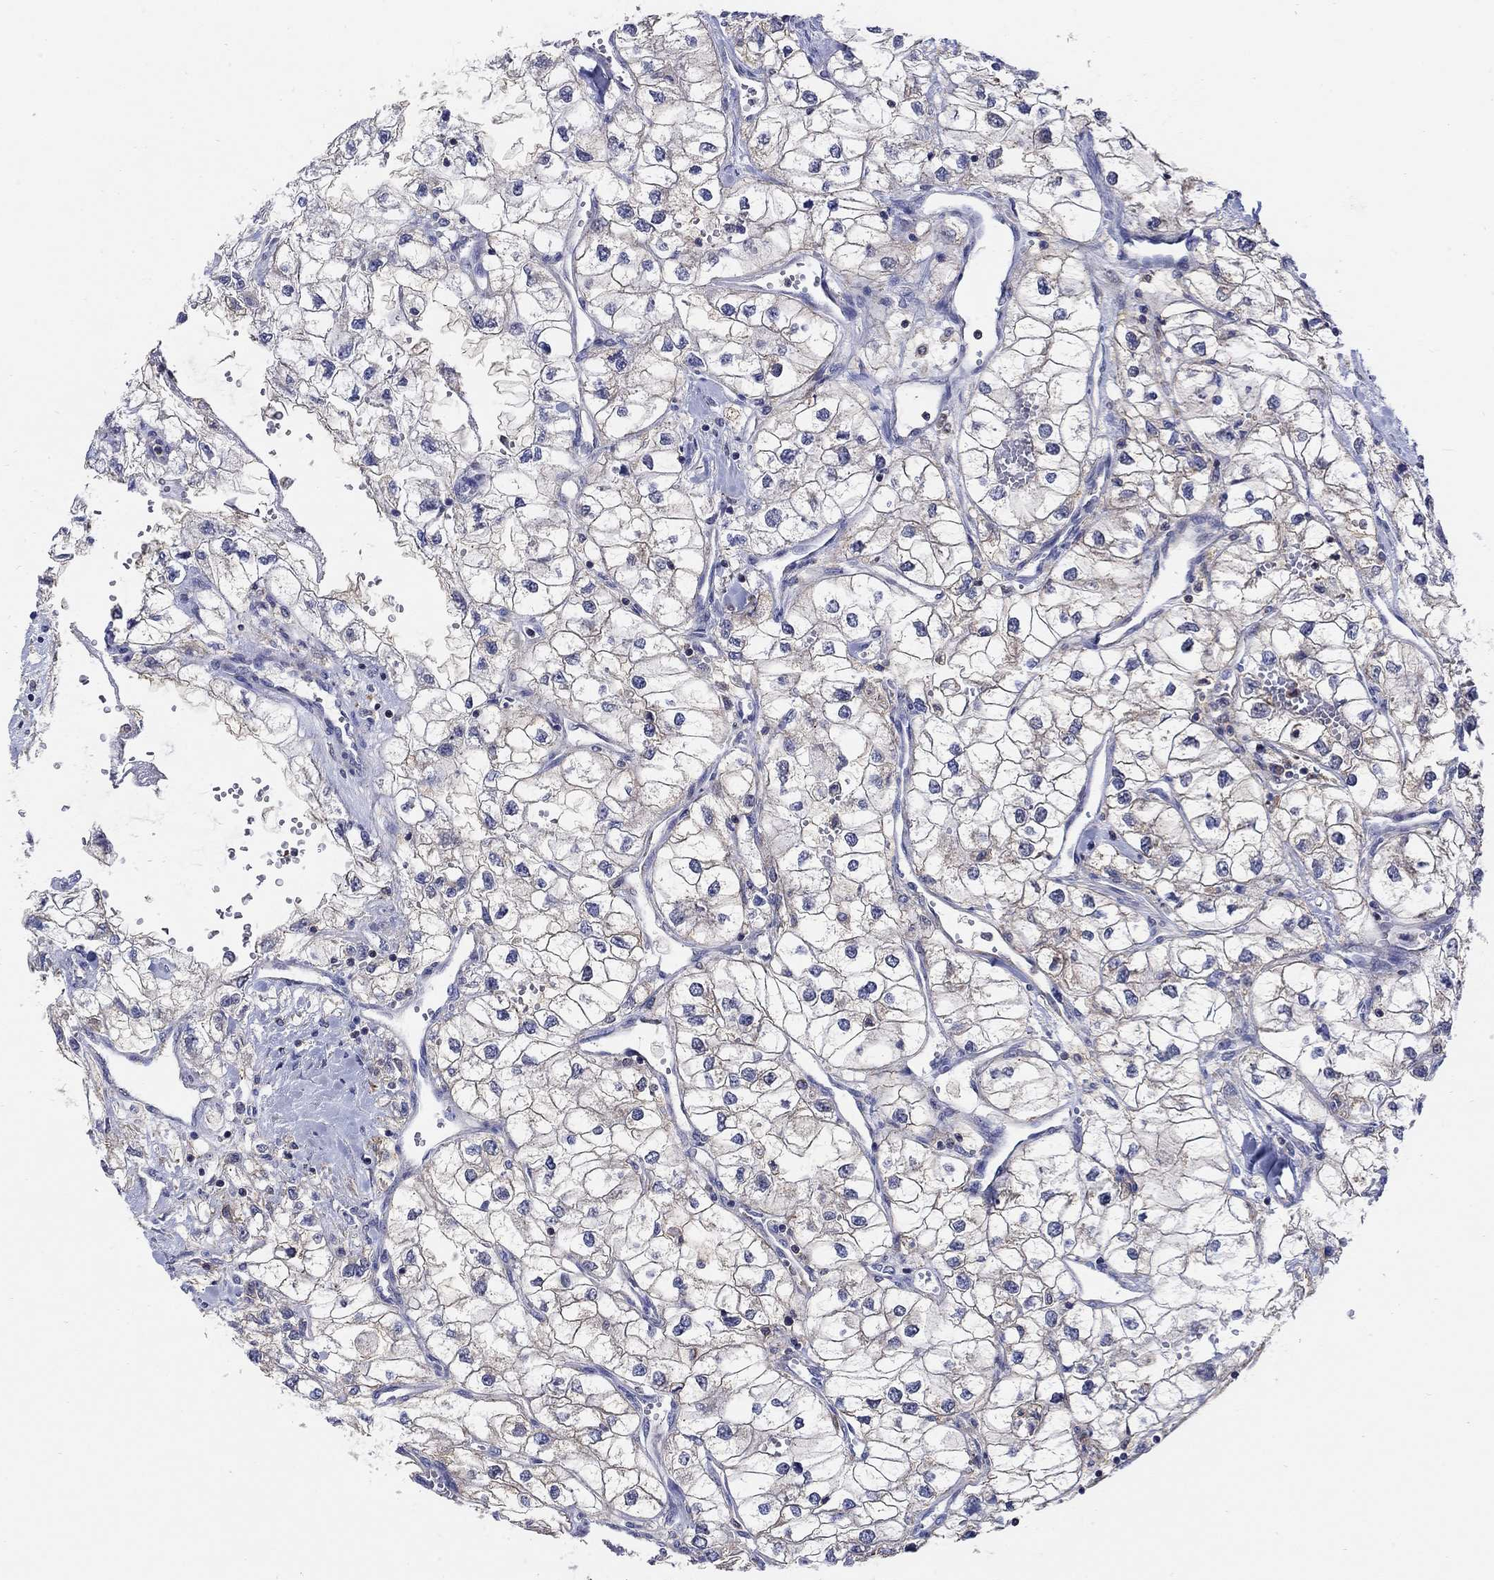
{"staining": {"intensity": "weak", "quantity": "25%-75%", "location": "cytoplasmic/membranous"}, "tissue": "renal cancer", "cell_type": "Tumor cells", "image_type": "cancer", "snomed": [{"axis": "morphology", "description": "Adenocarcinoma, NOS"}, {"axis": "topography", "description": "Kidney"}], "caption": "Protein analysis of renal cancer tissue shows weak cytoplasmic/membranous positivity in about 25%-75% of tumor cells.", "gene": "TEKT3", "patient": {"sex": "male", "age": 59}}